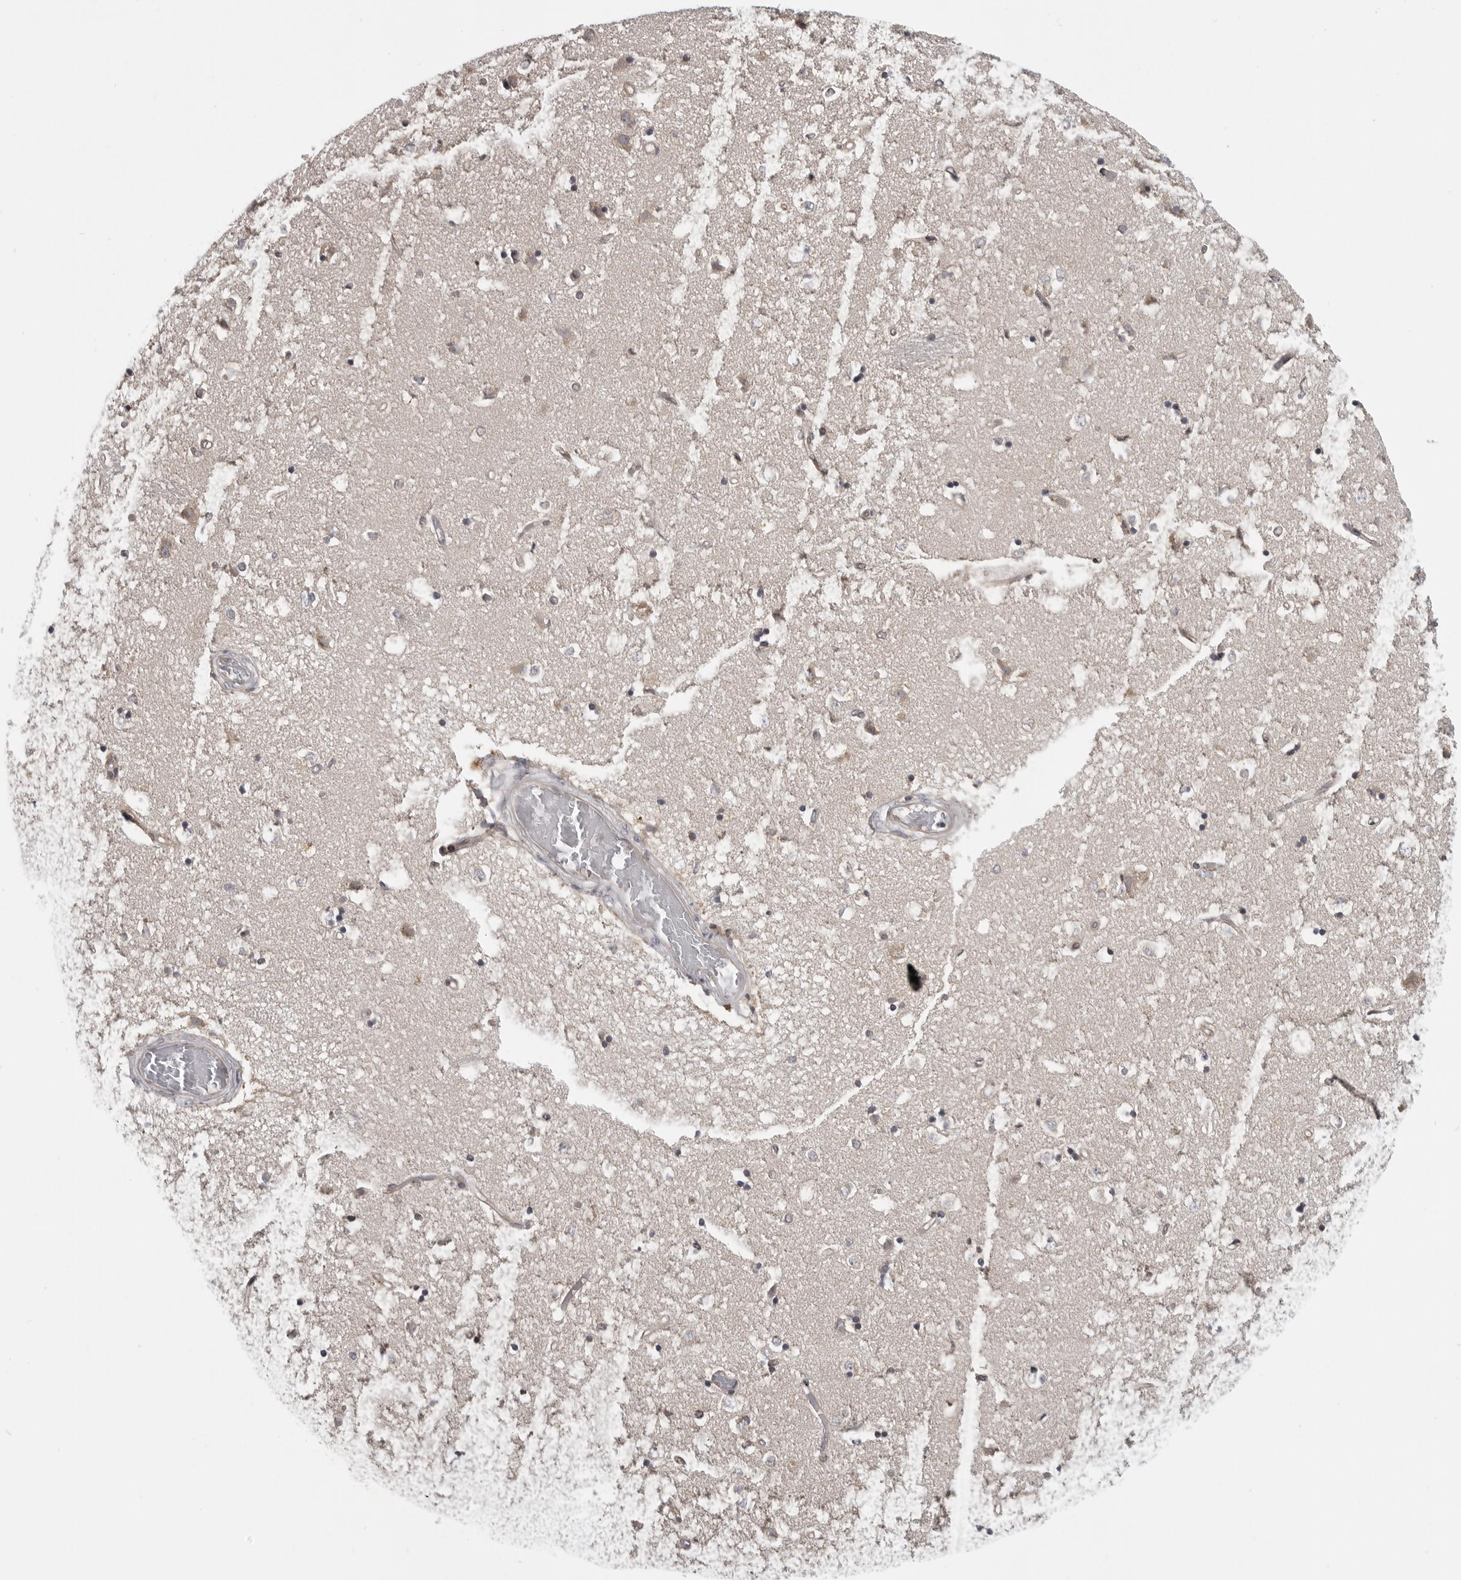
{"staining": {"intensity": "negative", "quantity": "none", "location": "none"}, "tissue": "caudate", "cell_type": "Glial cells", "image_type": "normal", "snomed": [{"axis": "morphology", "description": "Normal tissue, NOS"}, {"axis": "topography", "description": "Lateral ventricle wall"}], "caption": "An image of caudate stained for a protein shows no brown staining in glial cells. (DAB IHC with hematoxylin counter stain).", "gene": "CEP295NL", "patient": {"sex": "male", "age": 45}}